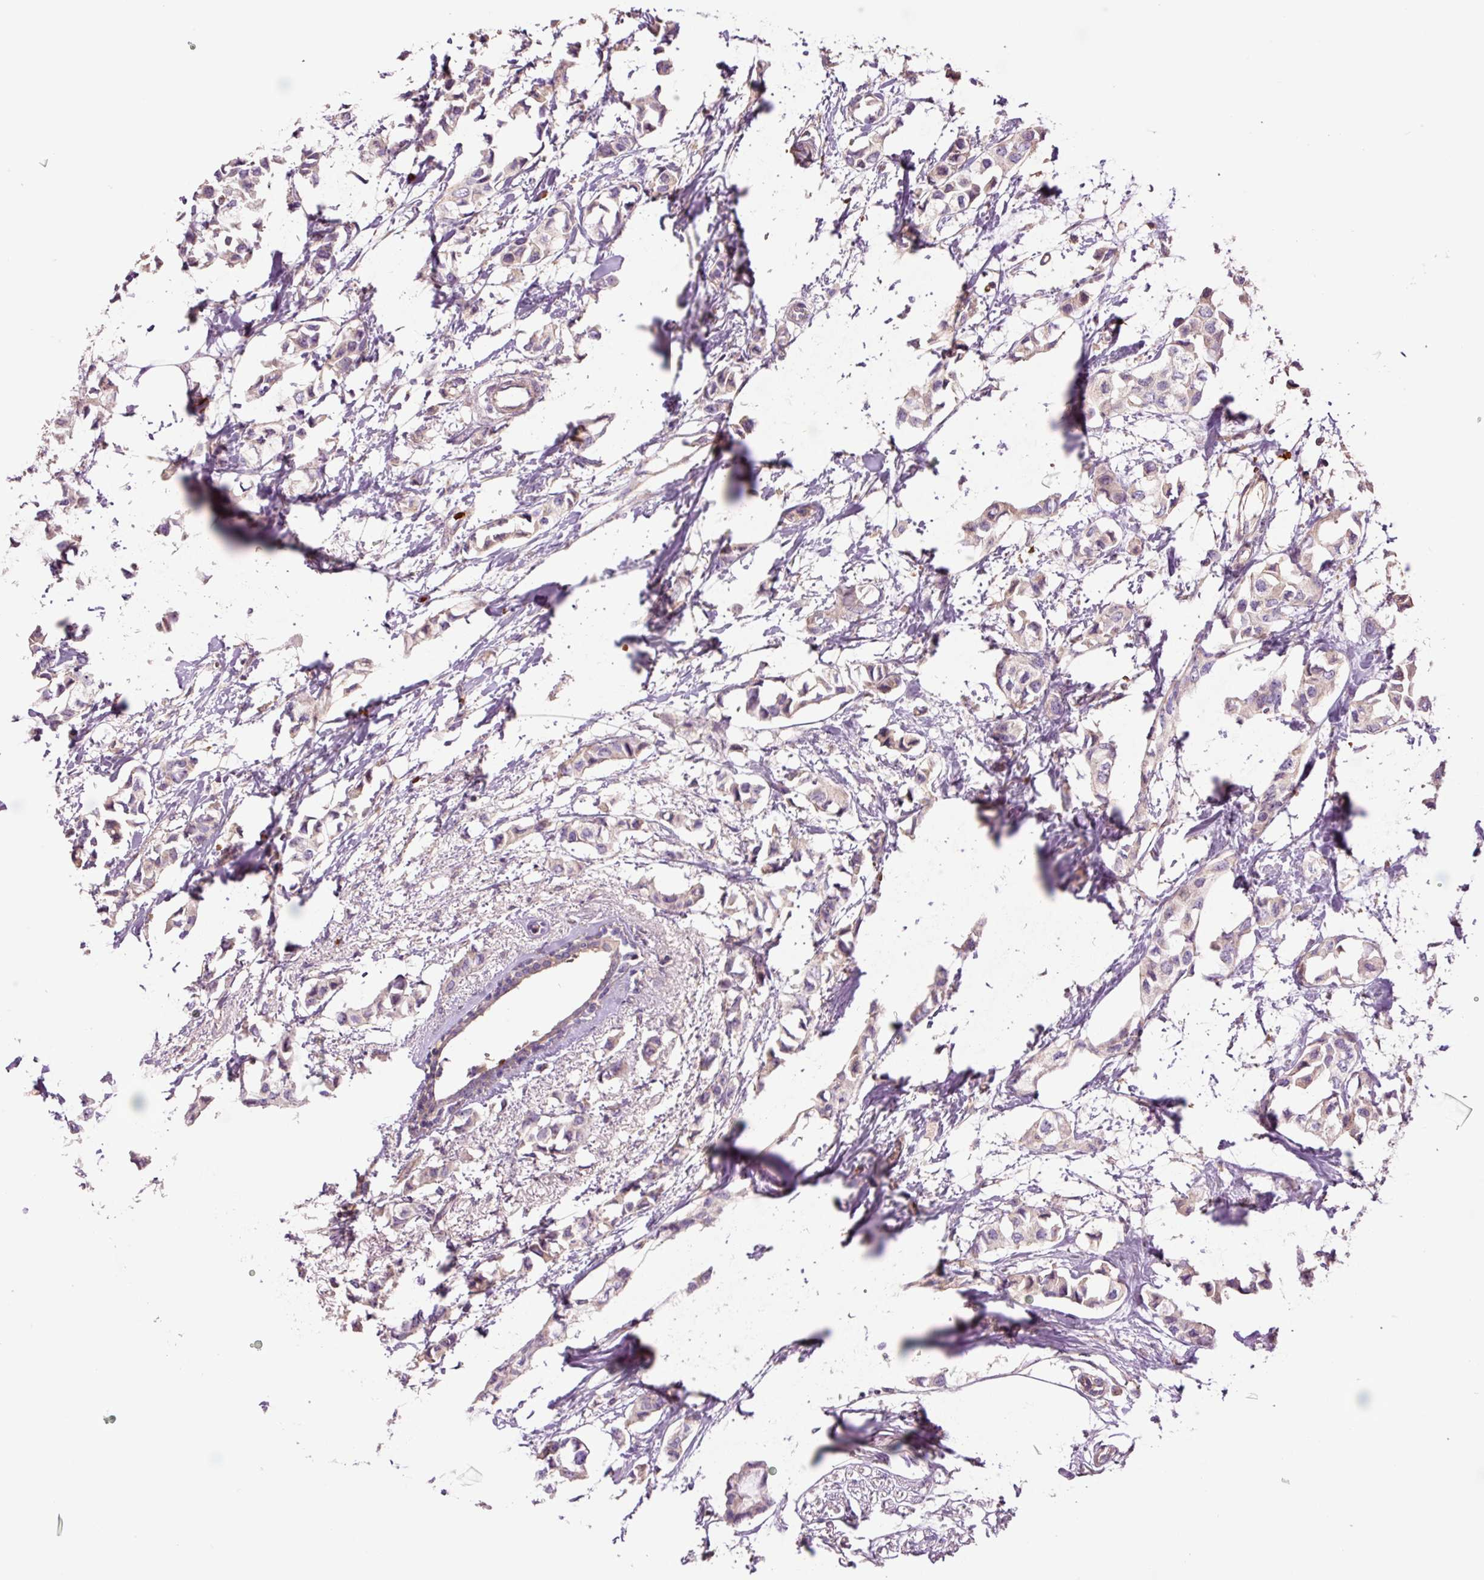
{"staining": {"intensity": "negative", "quantity": "none", "location": "none"}, "tissue": "breast cancer", "cell_type": "Tumor cells", "image_type": "cancer", "snomed": [{"axis": "morphology", "description": "Duct carcinoma"}, {"axis": "topography", "description": "Breast"}], "caption": "An image of human breast cancer (invasive ductal carcinoma) is negative for staining in tumor cells.", "gene": "TMEM235", "patient": {"sex": "female", "age": 73}}